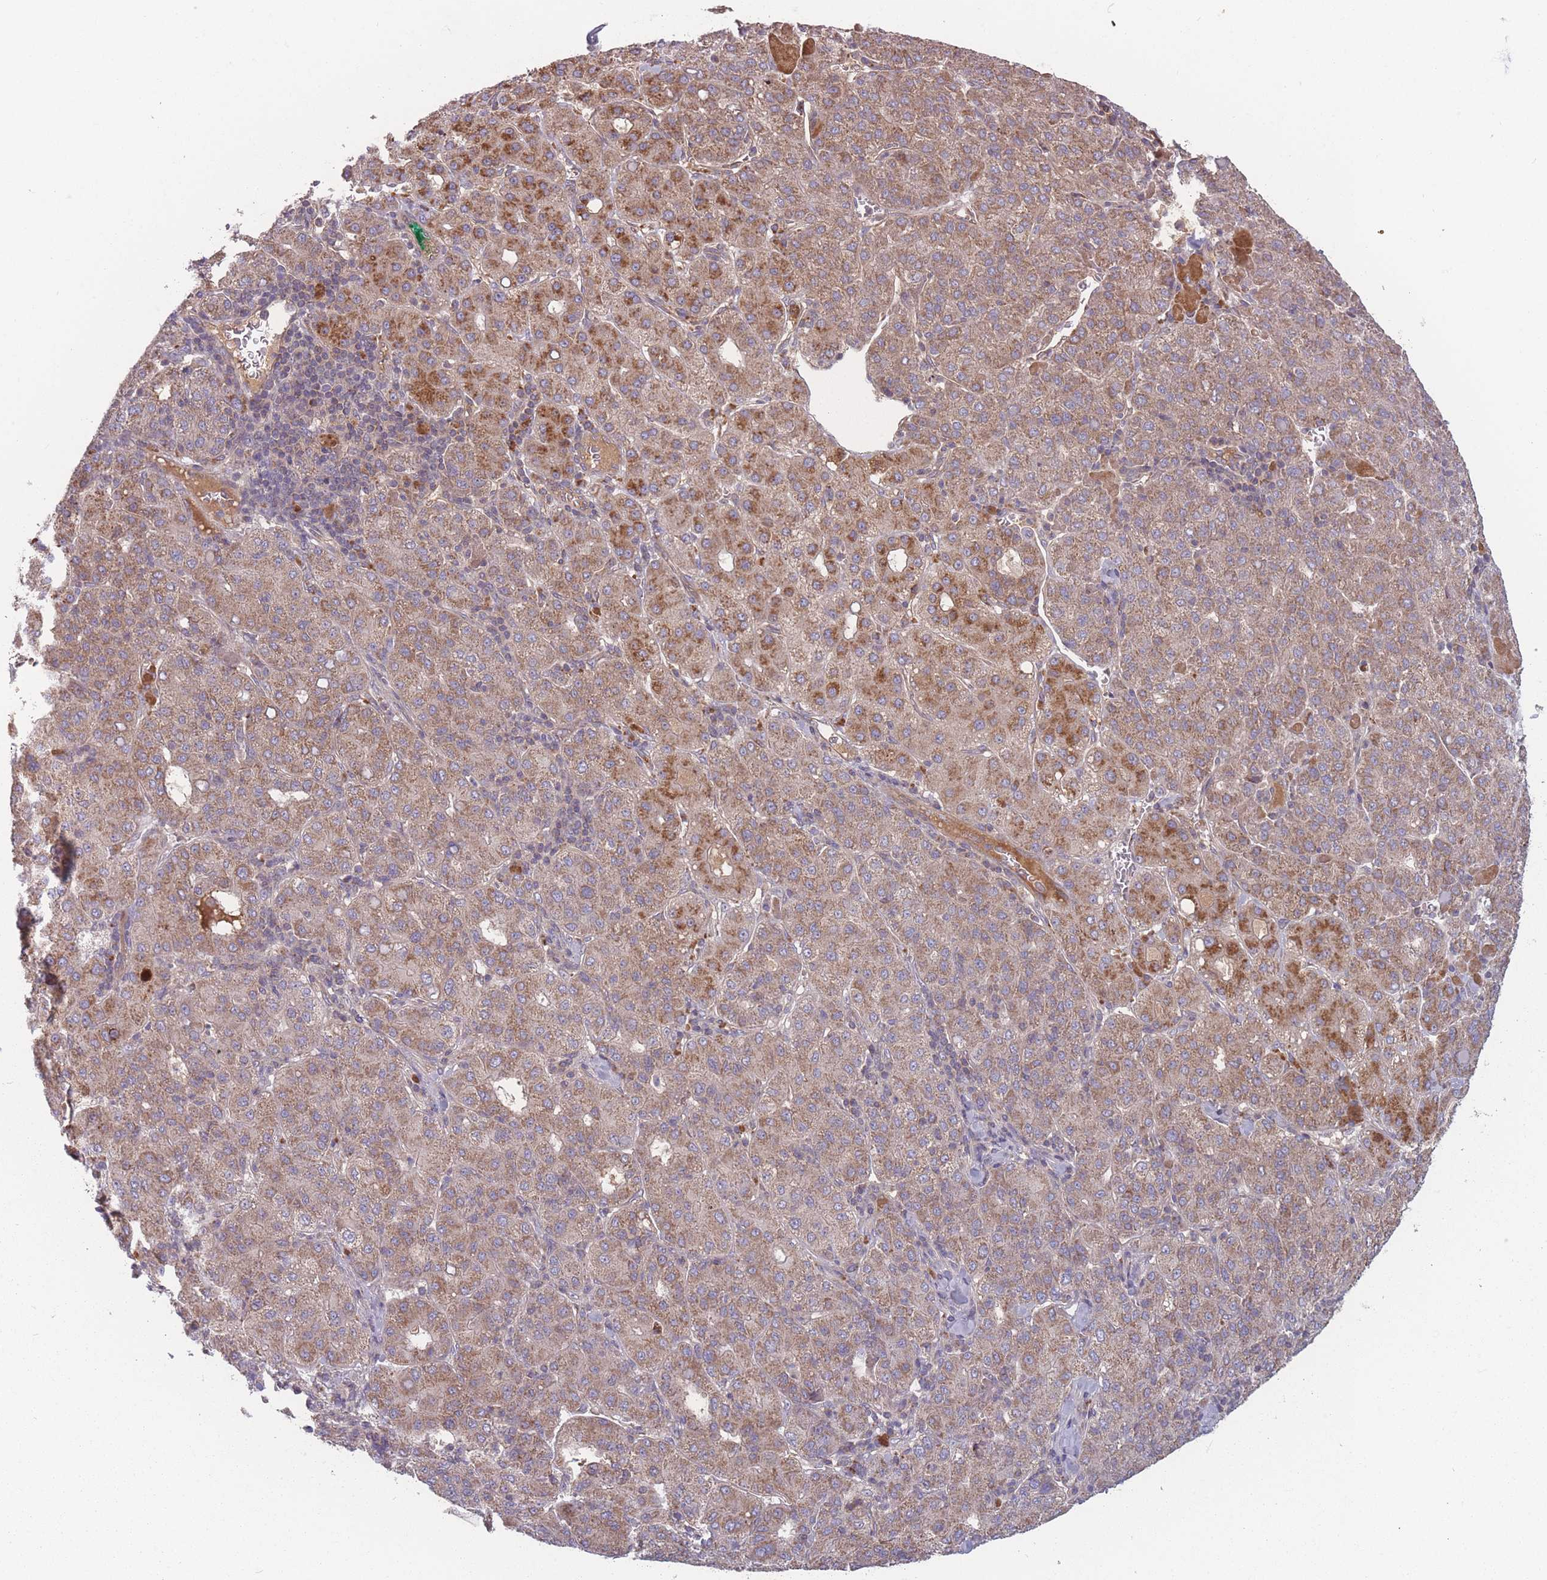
{"staining": {"intensity": "moderate", "quantity": ">75%", "location": "cytoplasmic/membranous"}, "tissue": "liver cancer", "cell_type": "Tumor cells", "image_type": "cancer", "snomed": [{"axis": "morphology", "description": "Carcinoma, Hepatocellular, NOS"}, {"axis": "topography", "description": "Liver"}], "caption": "Hepatocellular carcinoma (liver) stained for a protein shows moderate cytoplasmic/membranous positivity in tumor cells. (DAB (3,3'-diaminobenzidine) IHC, brown staining for protein, blue staining for nuclei).", "gene": "ATP5MG", "patient": {"sex": "male", "age": 65}}